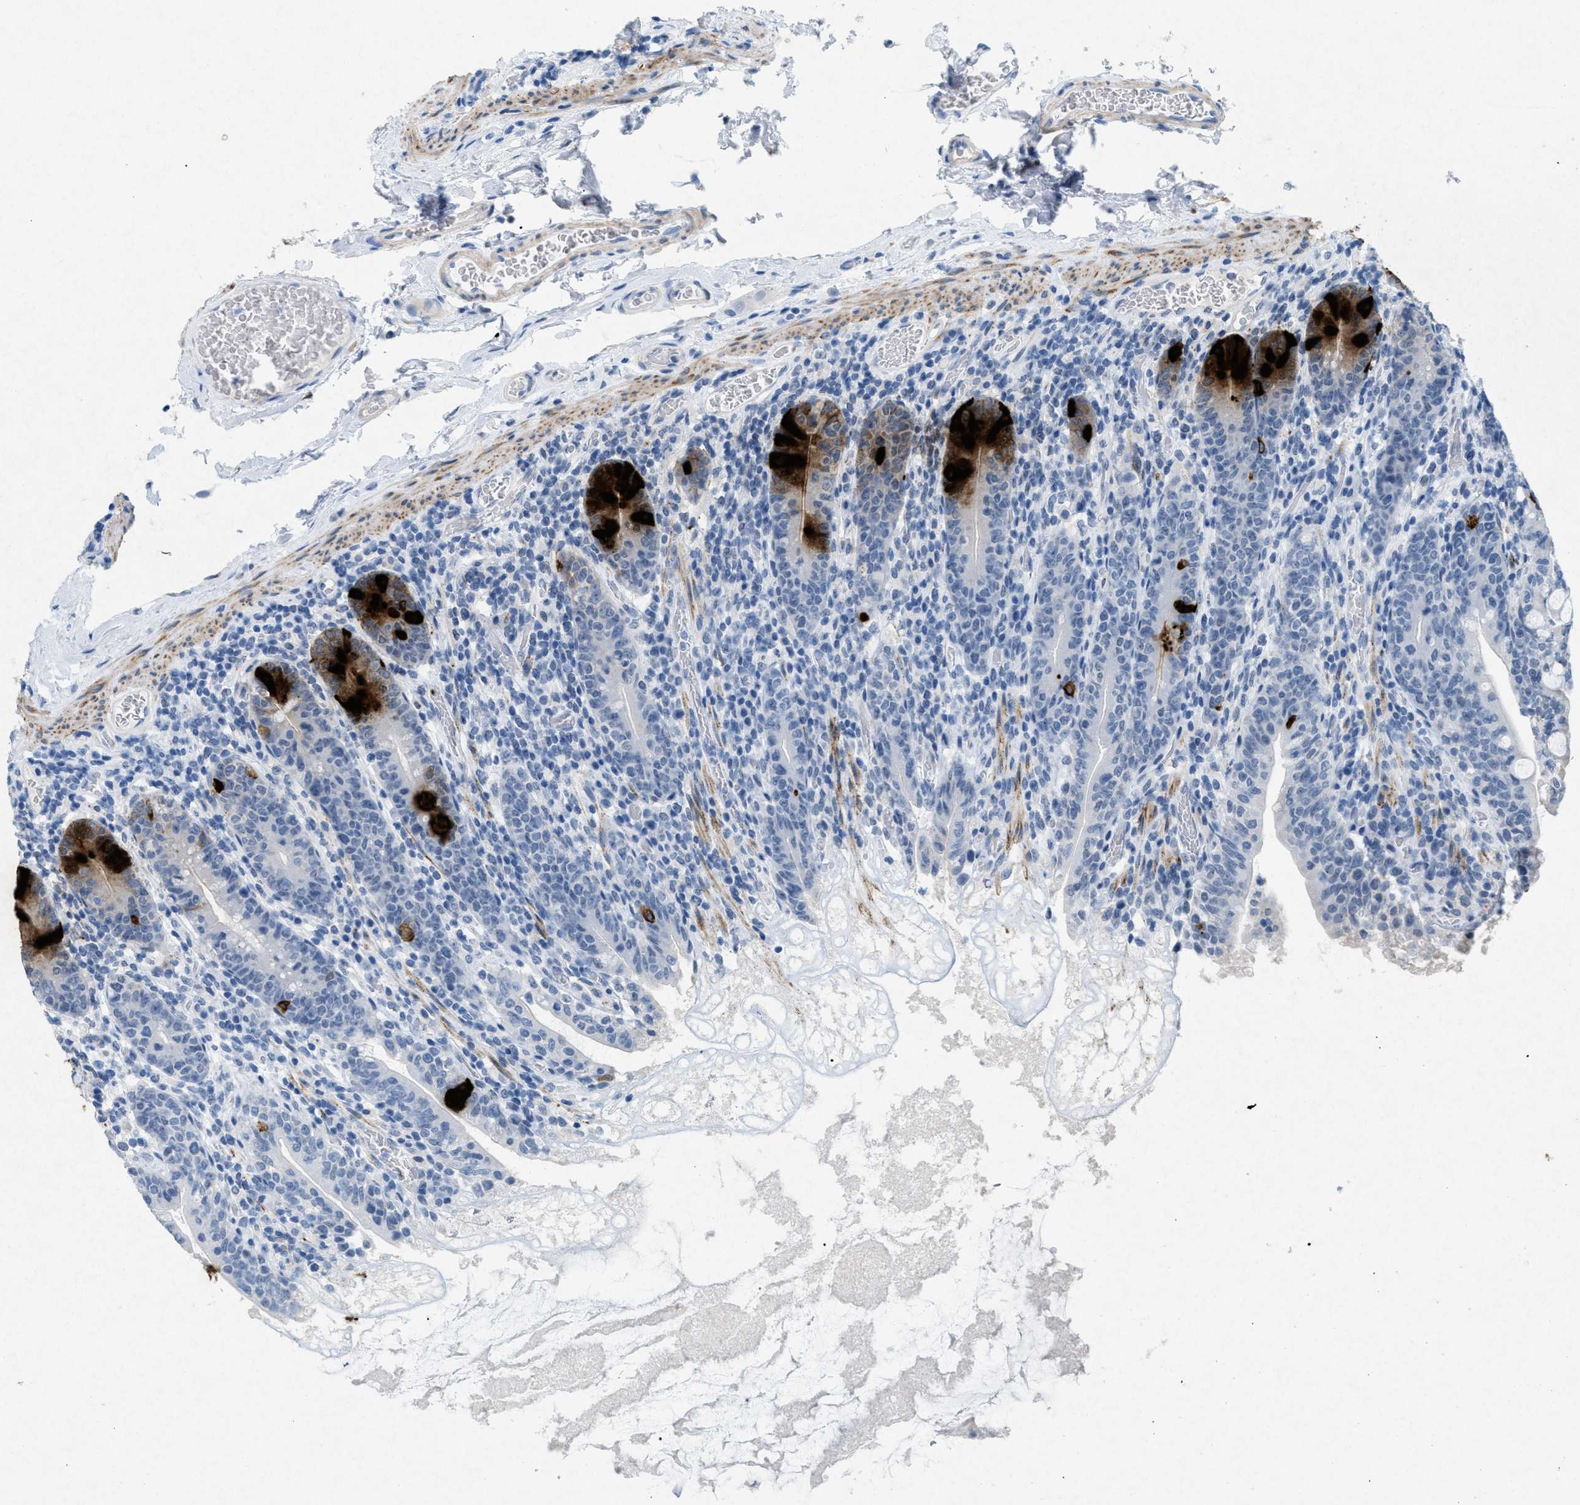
{"staining": {"intensity": "strong", "quantity": "<25%", "location": "cytoplasmic/membranous"}, "tissue": "small intestine", "cell_type": "Glandular cells", "image_type": "normal", "snomed": [{"axis": "morphology", "description": "Normal tissue, NOS"}, {"axis": "topography", "description": "Small intestine"}], "caption": "IHC (DAB) staining of normal small intestine shows strong cytoplasmic/membranous protein expression in about <25% of glandular cells. (Brightfield microscopy of DAB IHC at high magnification).", "gene": "TASOR", "patient": {"sex": "female", "age": 56}}